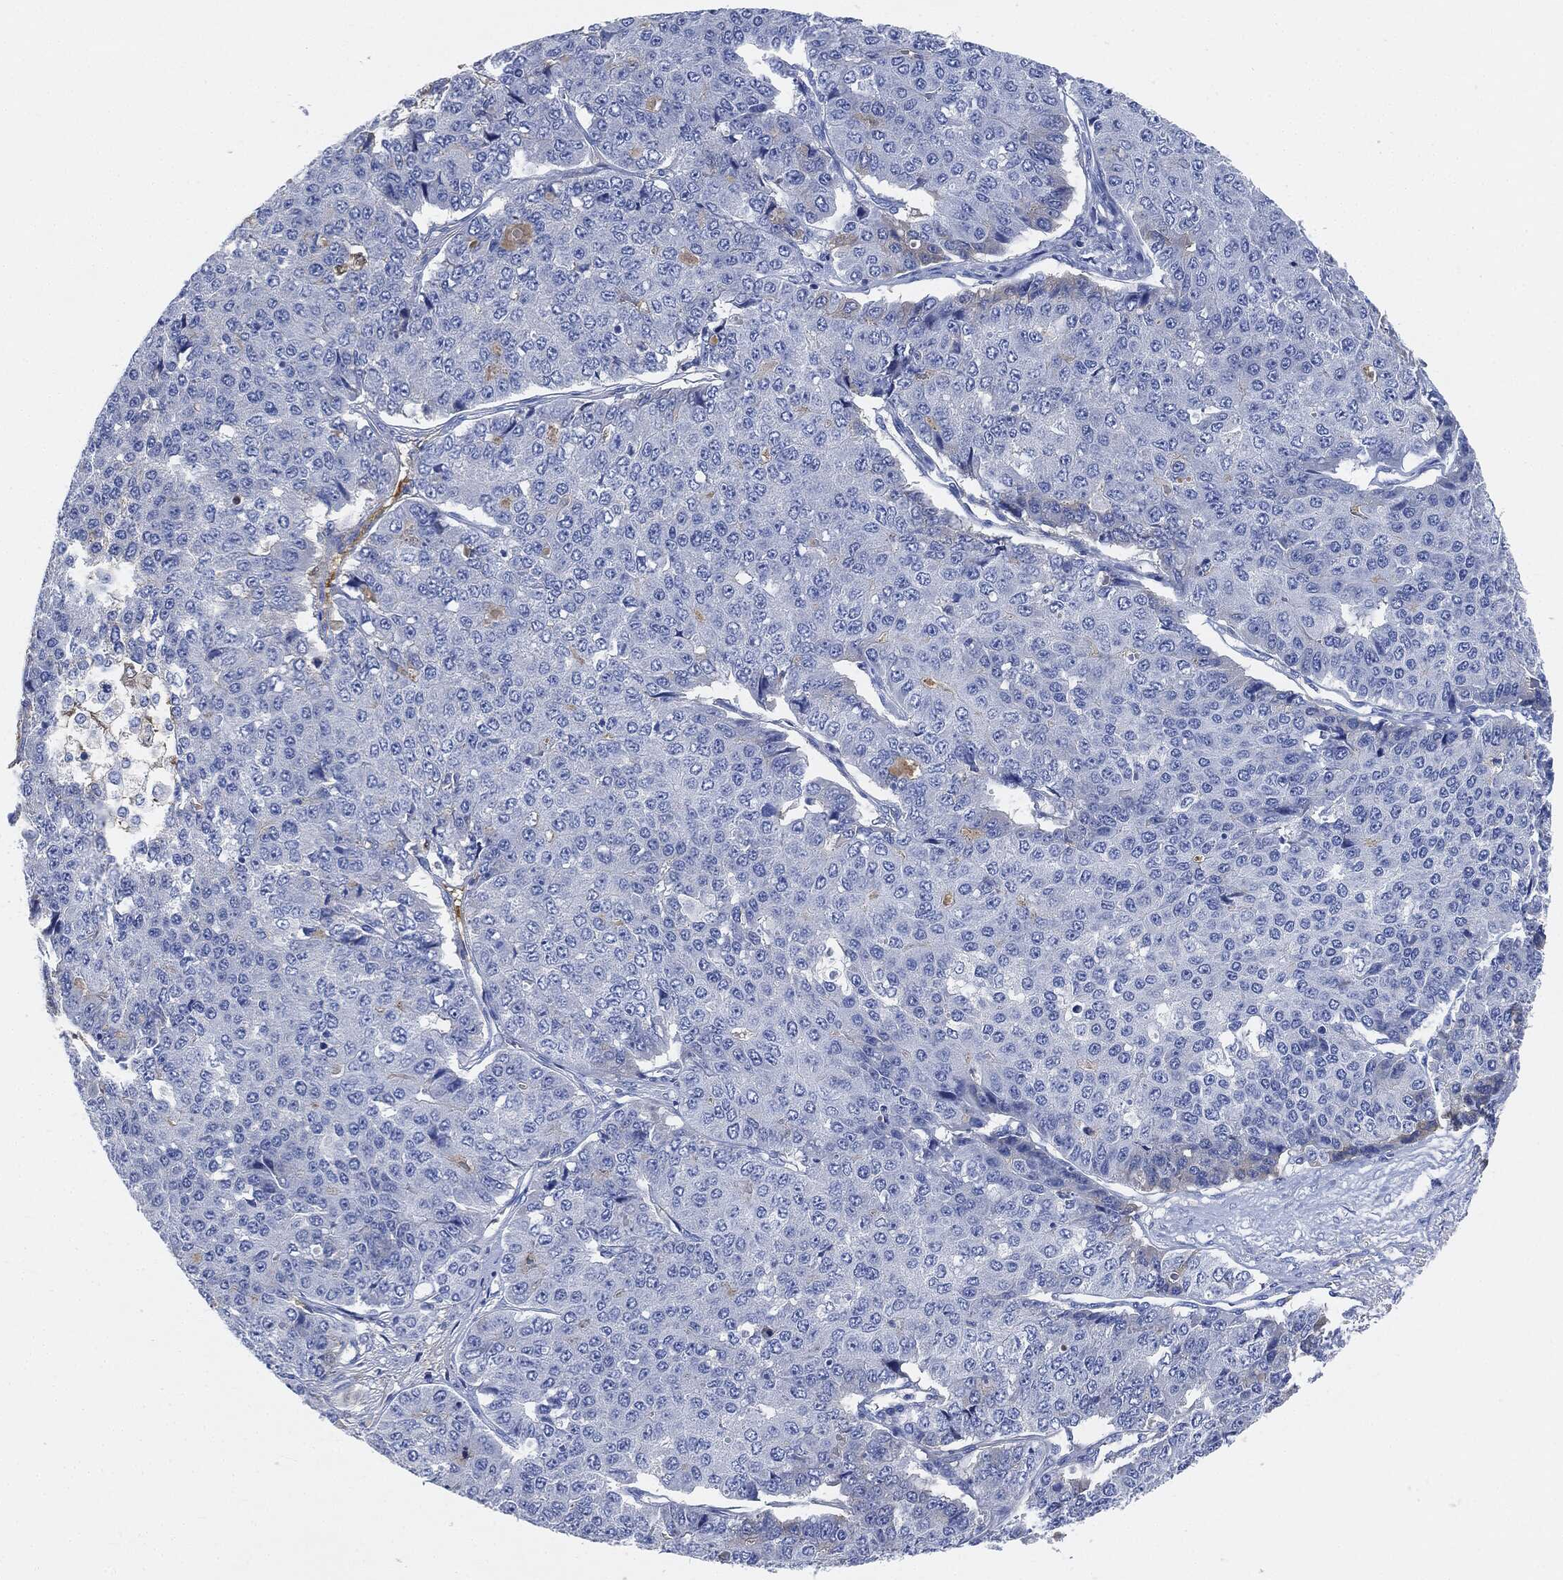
{"staining": {"intensity": "negative", "quantity": "none", "location": "none"}, "tissue": "pancreatic cancer", "cell_type": "Tumor cells", "image_type": "cancer", "snomed": [{"axis": "morphology", "description": "Normal tissue, NOS"}, {"axis": "morphology", "description": "Adenocarcinoma, NOS"}, {"axis": "topography", "description": "Pancreas"}, {"axis": "topography", "description": "Duodenum"}], "caption": "A micrograph of human adenocarcinoma (pancreatic) is negative for staining in tumor cells.", "gene": "IGLV6-57", "patient": {"sex": "male", "age": 50}}